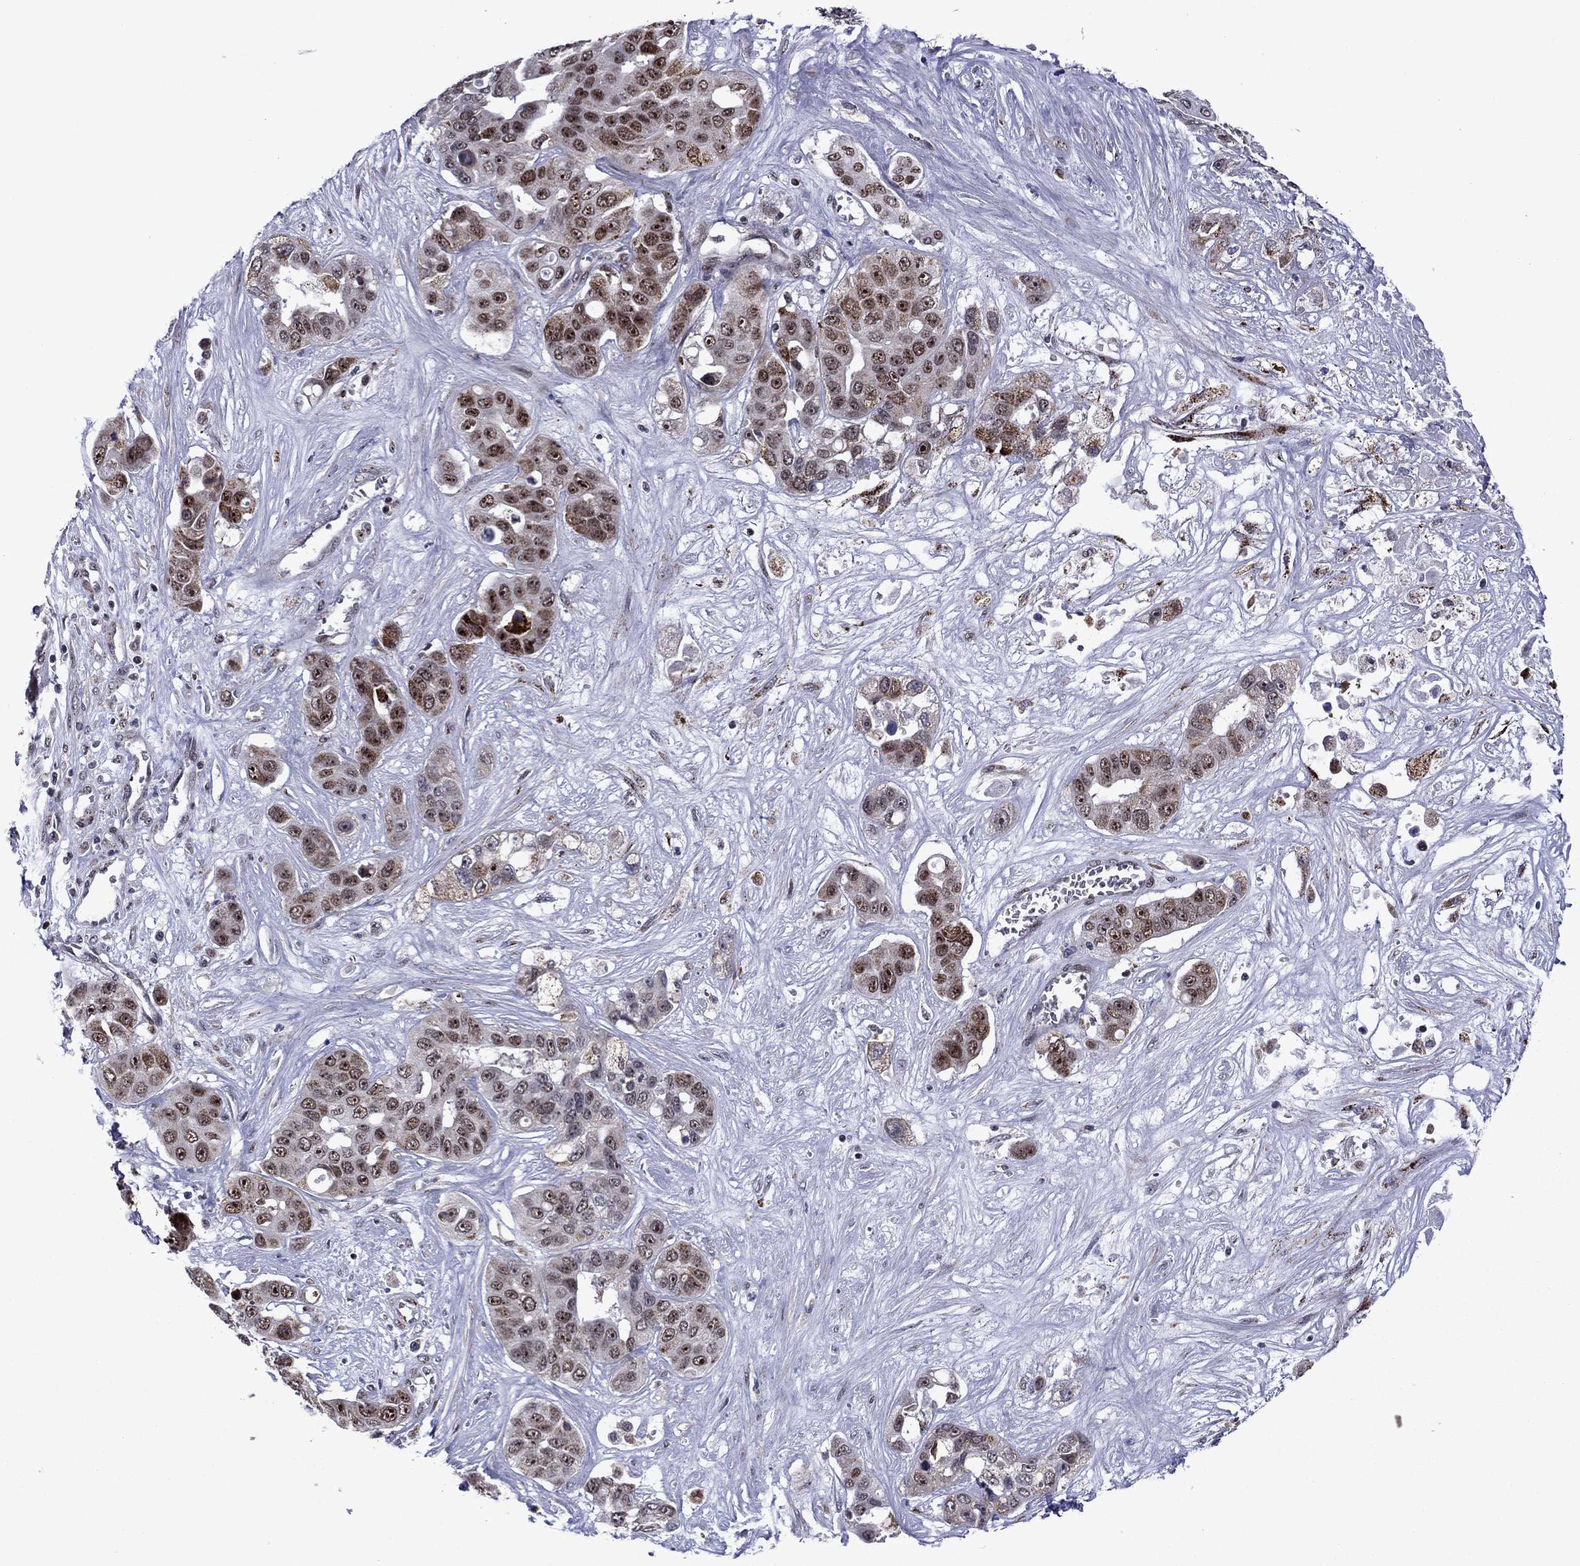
{"staining": {"intensity": "moderate", "quantity": "25%-75%", "location": "nuclear"}, "tissue": "liver cancer", "cell_type": "Tumor cells", "image_type": "cancer", "snomed": [{"axis": "morphology", "description": "Cholangiocarcinoma"}, {"axis": "topography", "description": "Liver"}], "caption": "IHC (DAB) staining of human liver cholangiocarcinoma shows moderate nuclear protein positivity in about 25%-75% of tumor cells.", "gene": "SURF2", "patient": {"sex": "female", "age": 52}}